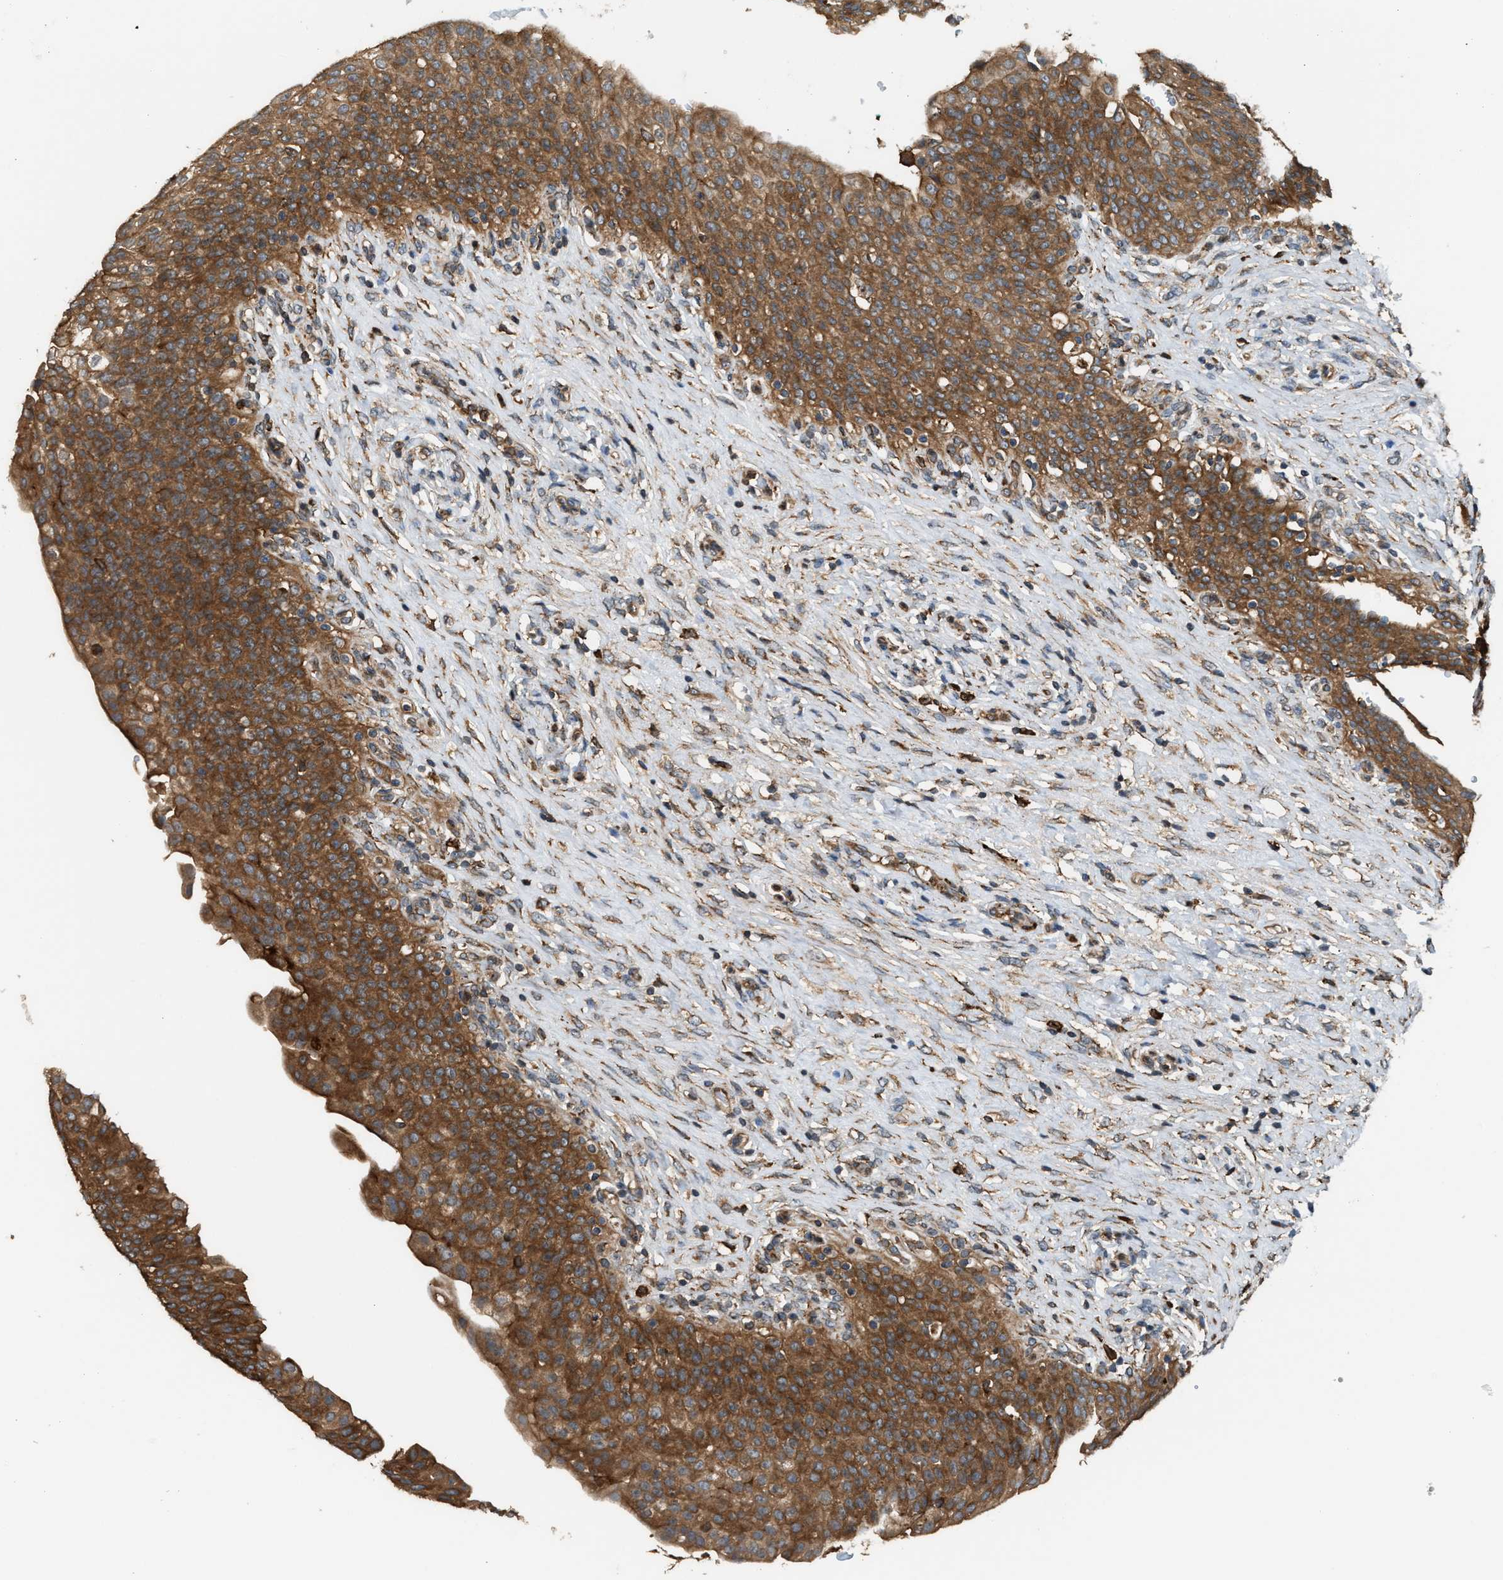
{"staining": {"intensity": "strong", "quantity": ">75%", "location": "cytoplasmic/membranous"}, "tissue": "urinary bladder", "cell_type": "Urothelial cells", "image_type": "normal", "snomed": [{"axis": "morphology", "description": "Urothelial carcinoma, High grade"}, {"axis": "topography", "description": "Urinary bladder"}], "caption": "Immunohistochemistry (IHC) image of unremarkable urinary bladder: human urinary bladder stained using immunohistochemistry (IHC) demonstrates high levels of strong protein expression localized specifically in the cytoplasmic/membranous of urothelial cells, appearing as a cytoplasmic/membranous brown color.", "gene": "BAIAP2L1", "patient": {"sex": "male", "age": 46}}